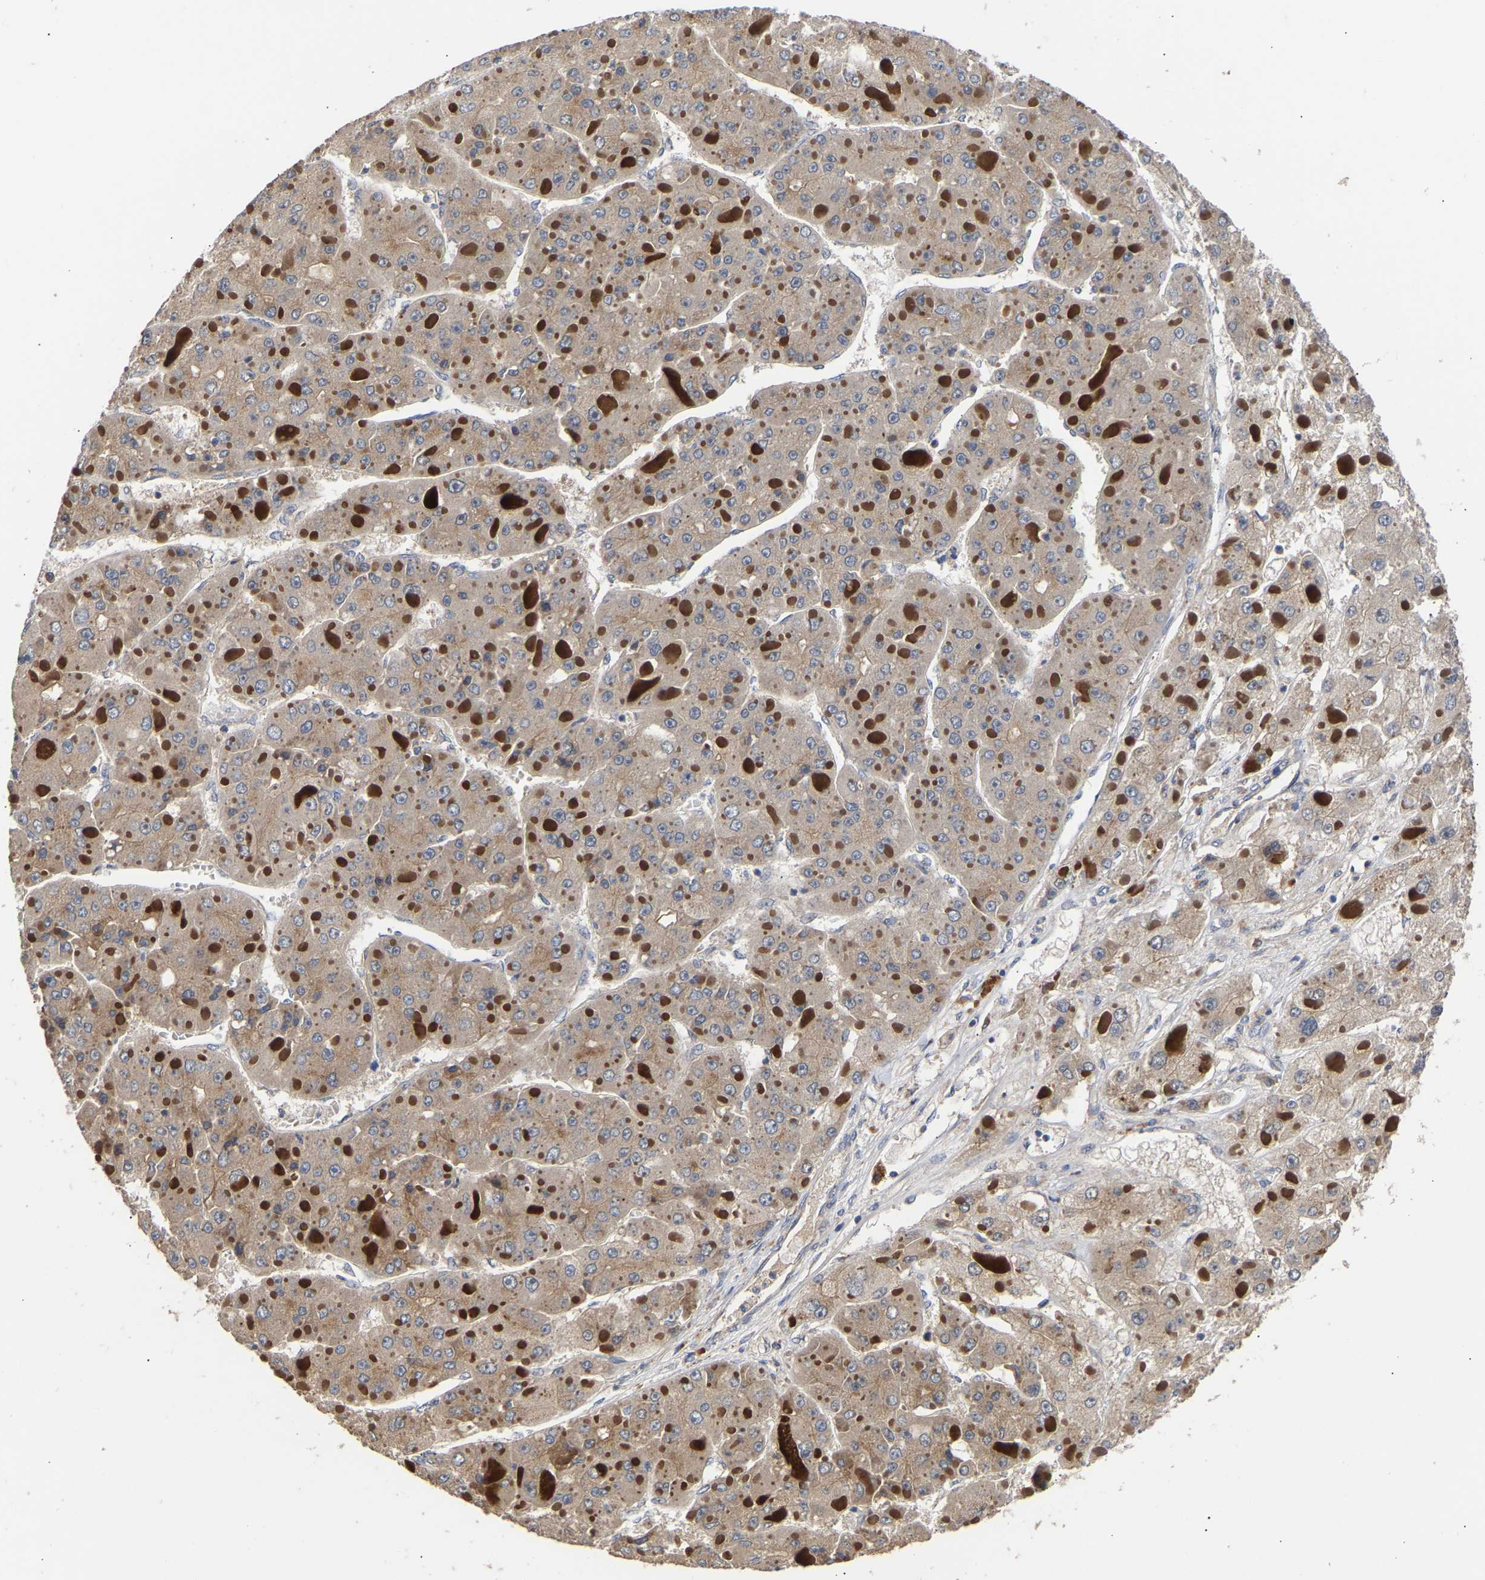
{"staining": {"intensity": "weak", "quantity": "25%-75%", "location": "cytoplasmic/membranous"}, "tissue": "liver cancer", "cell_type": "Tumor cells", "image_type": "cancer", "snomed": [{"axis": "morphology", "description": "Carcinoma, Hepatocellular, NOS"}, {"axis": "topography", "description": "Liver"}], "caption": "DAB (3,3'-diaminobenzidine) immunohistochemical staining of liver cancer (hepatocellular carcinoma) displays weak cytoplasmic/membranous protein expression in about 25%-75% of tumor cells.", "gene": "KASH5", "patient": {"sex": "female", "age": 73}}